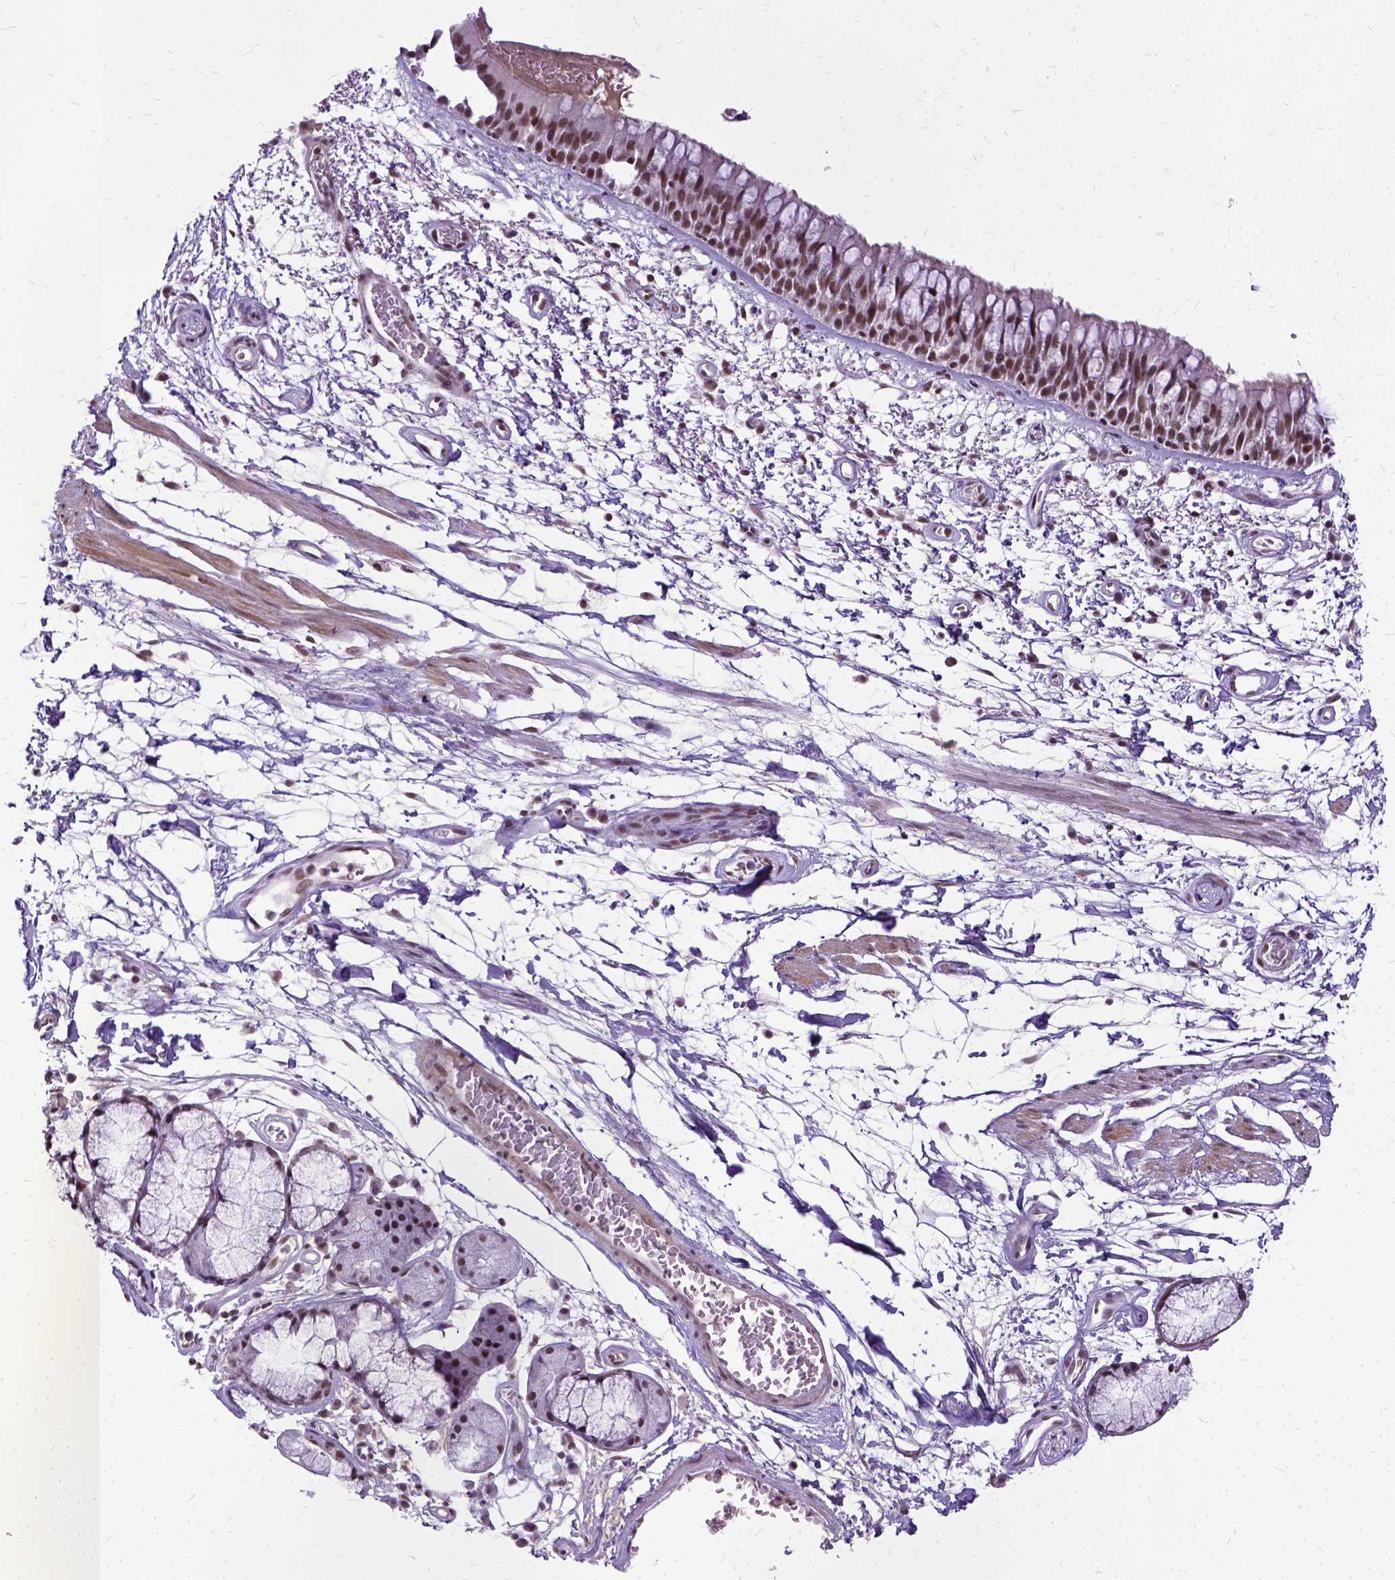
{"staining": {"intensity": "moderate", "quantity": ">75%", "location": "nuclear"}, "tissue": "bronchus", "cell_type": "Respiratory epithelial cells", "image_type": "normal", "snomed": [{"axis": "morphology", "description": "Normal tissue, NOS"}, {"axis": "morphology", "description": "Squamous cell carcinoma, NOS"}, {"axis": "topography", "description": "Cartilage tissue"}, {"axis": "topography", "description": "Bronchus"}, {"axis": "topography", "description": "Lung"}], "caption": "Immunohistochemistry (IHC) histopathology image of benign bronchus stained for a protein (brown), which demonstrates medium levels of moderate nuclear staining in approximately >75% of respiratory epithelial cells.", "gene": "SETD1A", "patient": {"sex": "male", "age": 66}}